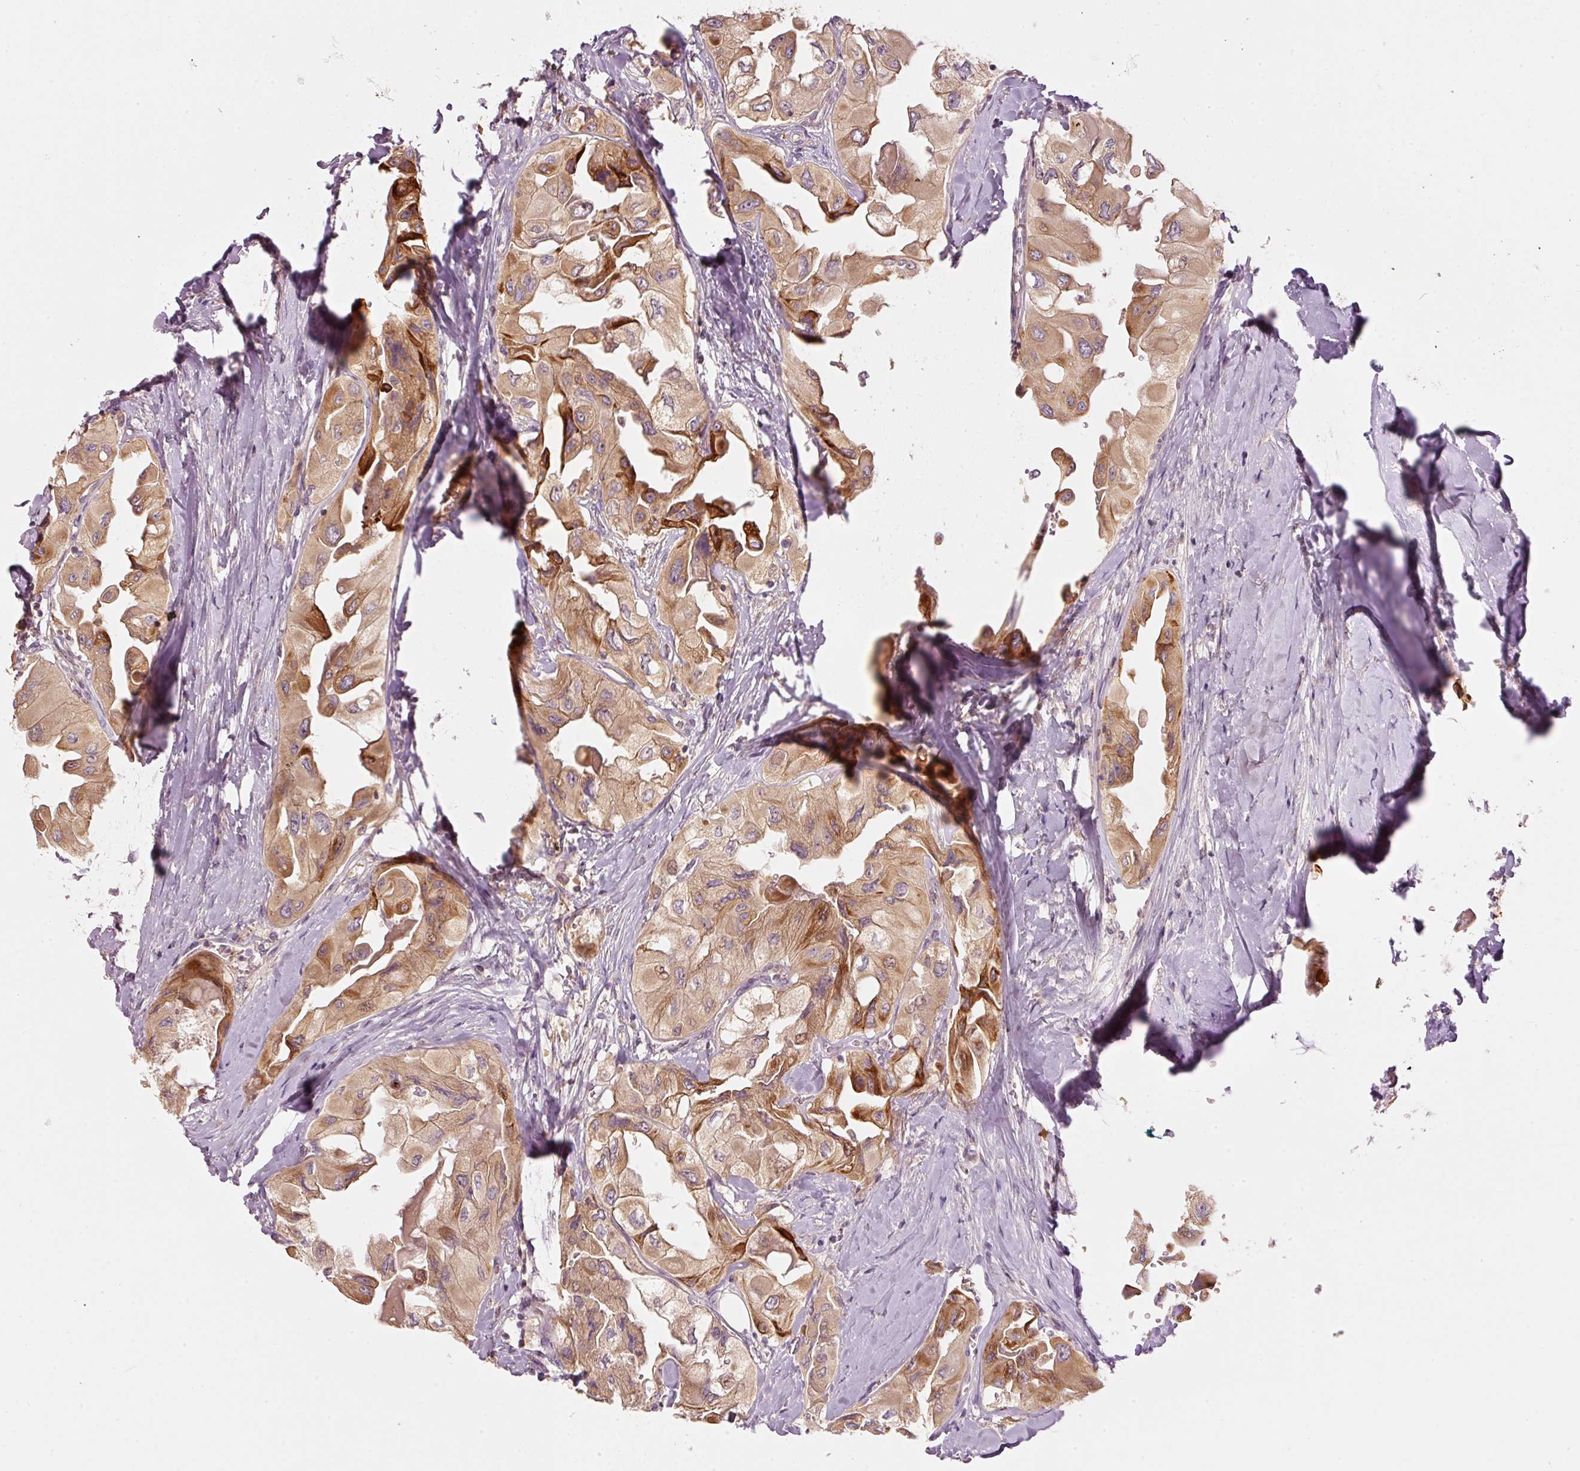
{"staining": {"intensity": "moderate", "quantity": ">75%", "location": "cytoplasmic/membranous"}, "tissue": "thyroid cancer", "cell_type": "Tumor cells", "image_type": "cancer", "snomed": [{"axis": "morphology", "description": "Normal tissue, NOS"}, {"axis": "morphology", "description": "Papillary adenocarcinoma, NOS"}, {"axis": "topography", "description": "Thyroid gland"}], "caption": "This photomicrograph exhibits thyroid cancer (papillary adenocarcinoma) stained with IHC to label a protein in brown. The cytoplasmic/membranous of tumor cells show moderate positivity for the protein. Nuclei are counter-stained blue.", "gene": "MAP10", "patient": {"sex": "female", "age": 59}}